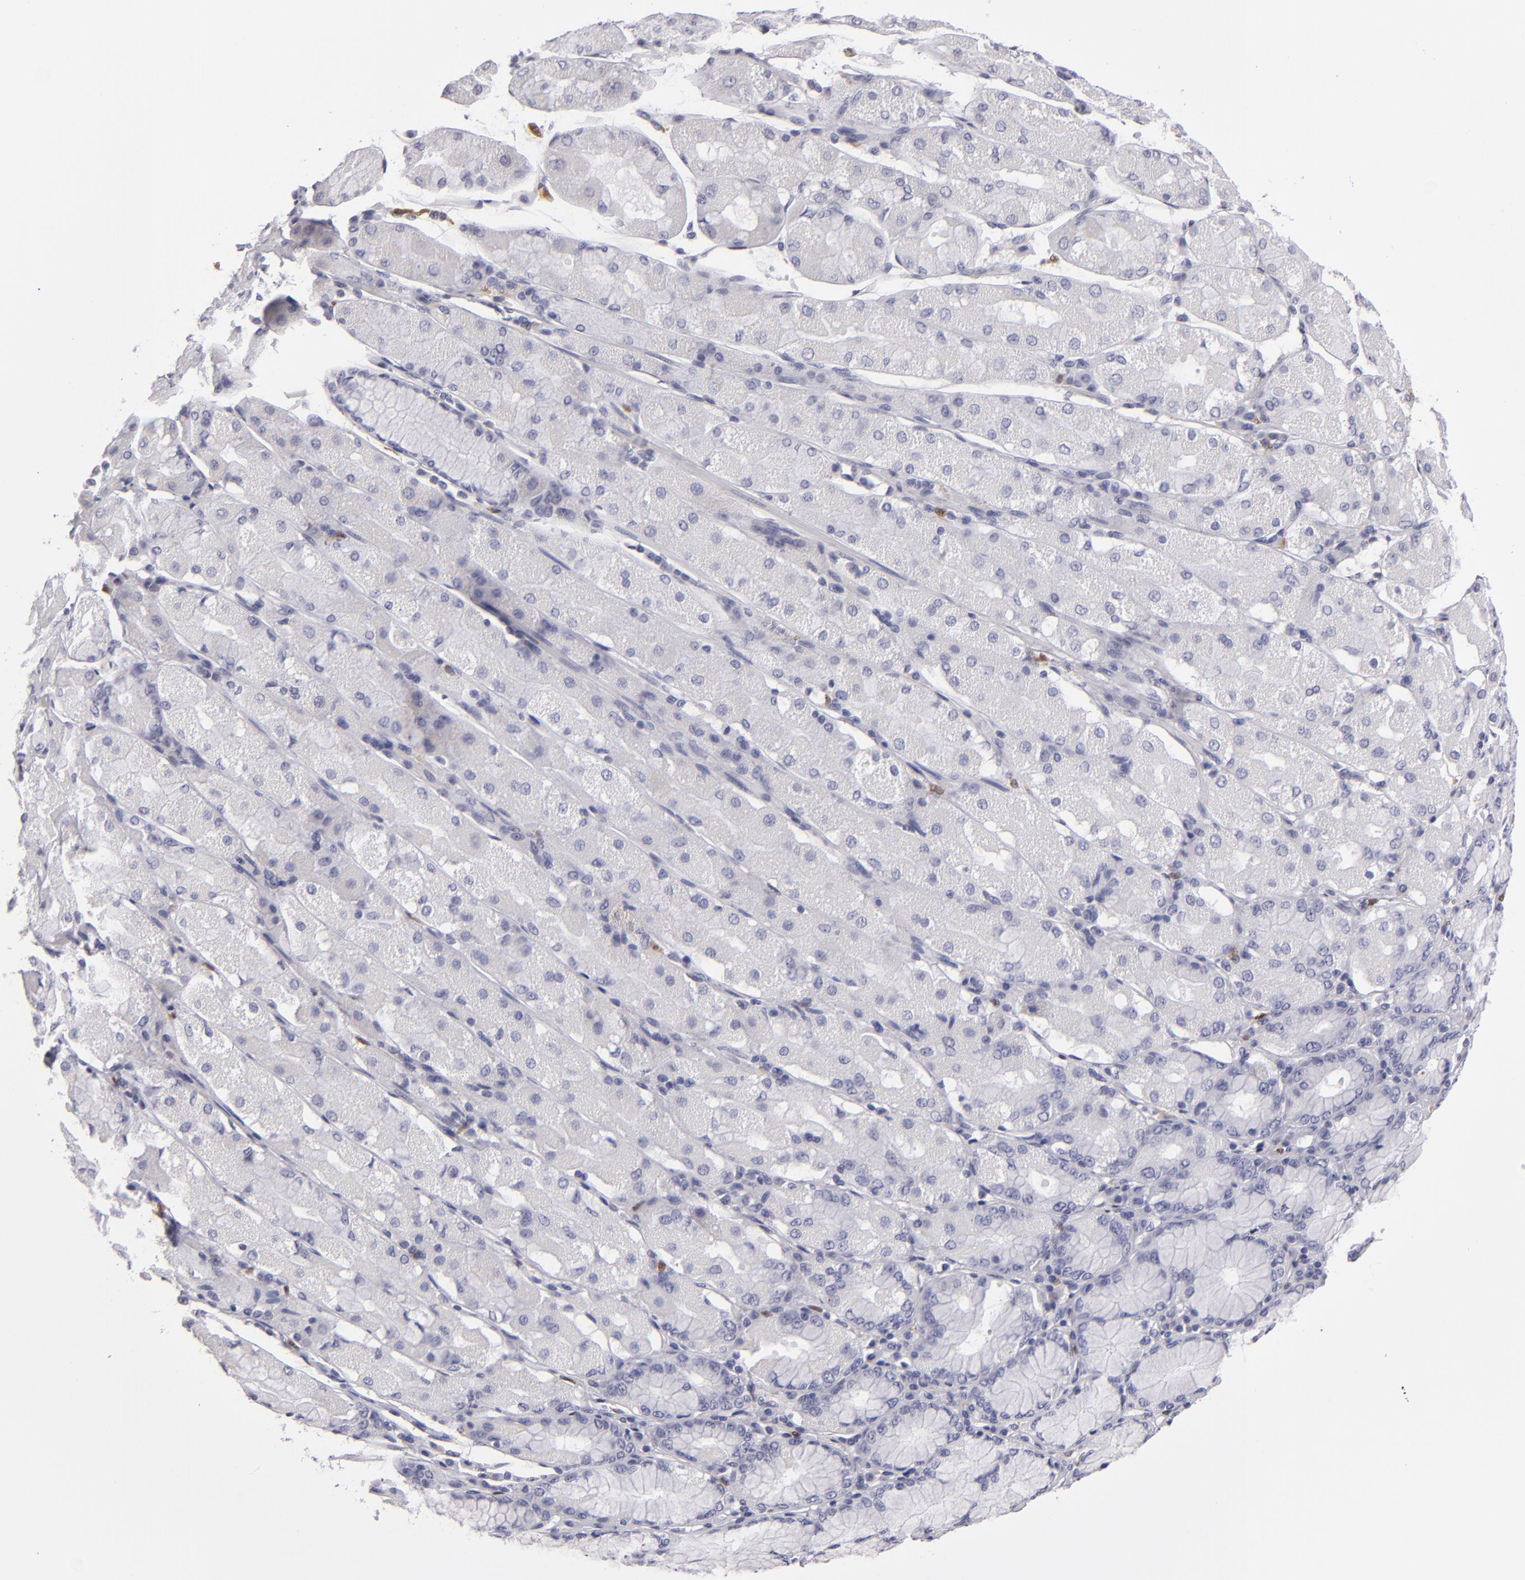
{"staining": {"intensity": "negative", "quantity": "none", "location": "none"}, "tissue": "stomach cancer", "cell_type": "Tumor cells", "image_type": "cancer", "snomed": [{"axis": "morphology", "description": "Adenocarcinoma, NOS"}, {"axis": "topography", "description": "Stomach, upper"}], "caption": "This micrograph is of stomach cancer (adenocarcinoma) stained with immunohistochemistry to label a protein in brown with the nuclei are counter-stained blue. There is no staining in tumor cells. (Brightfield microscopy of DAB (3,3'-diaminobenzidine) immunohistochemistry (IHC) at high magnification).", "gene": "F13A1", "patient": {"sex": "male", "age": 71}}